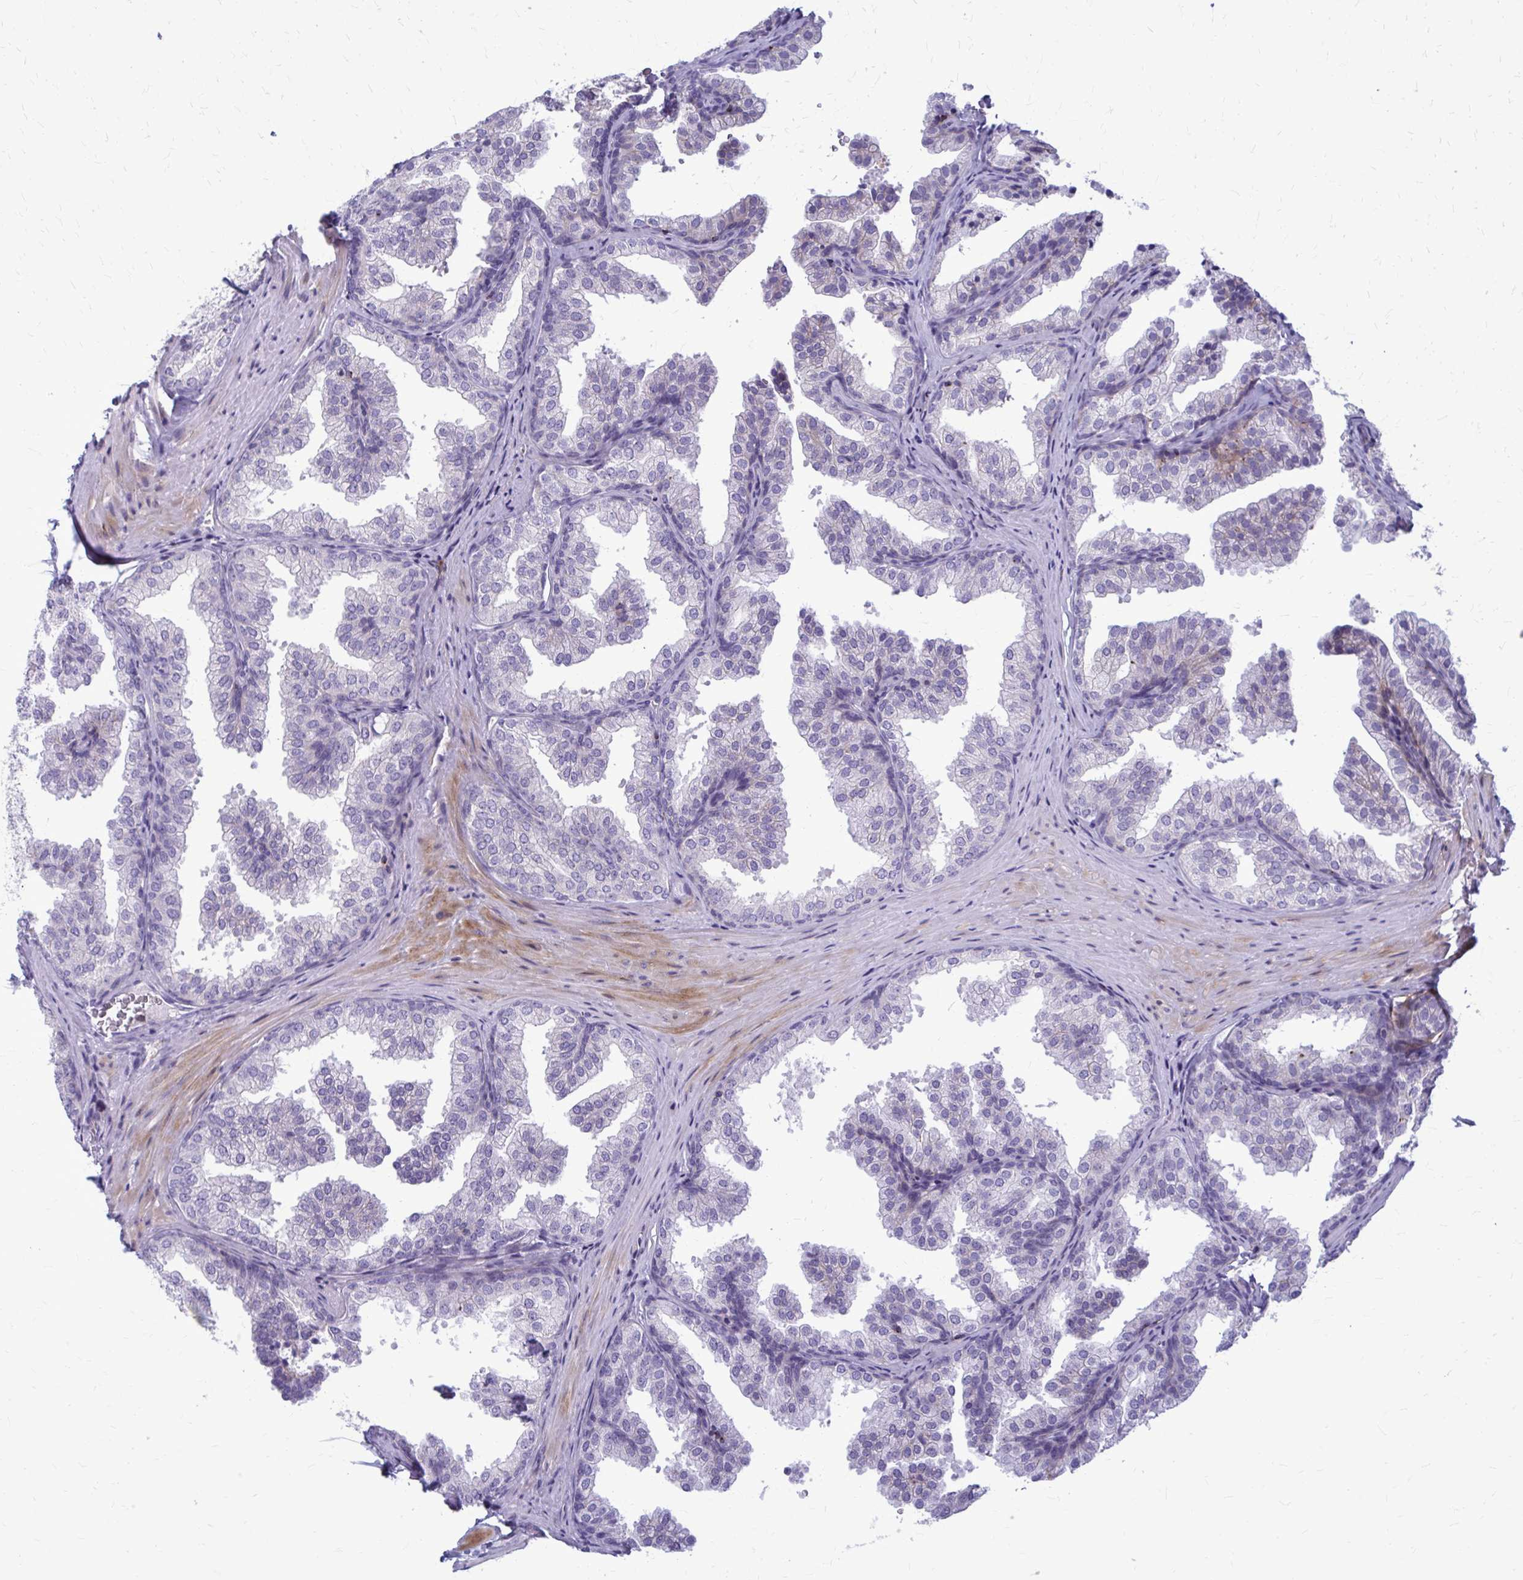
{"staining": {"intensity": "negative", "quantity": "none", "location": "none"}, "tissue": "prostate", "cell_type": "Glandular cells", "image_type": "normal", "snomed": [{"axis": "morphology", "description": "Normal tissue, NOS"}, {"axis": "topography", "description": "Prostate"}], "caption": "This is a photomicrograph of immunohistochemistry staining of normal prostate, which shows no positivity in glandular cells.", "gene": "PEDS1", "patient": {"sex": "male", "age": 37}}